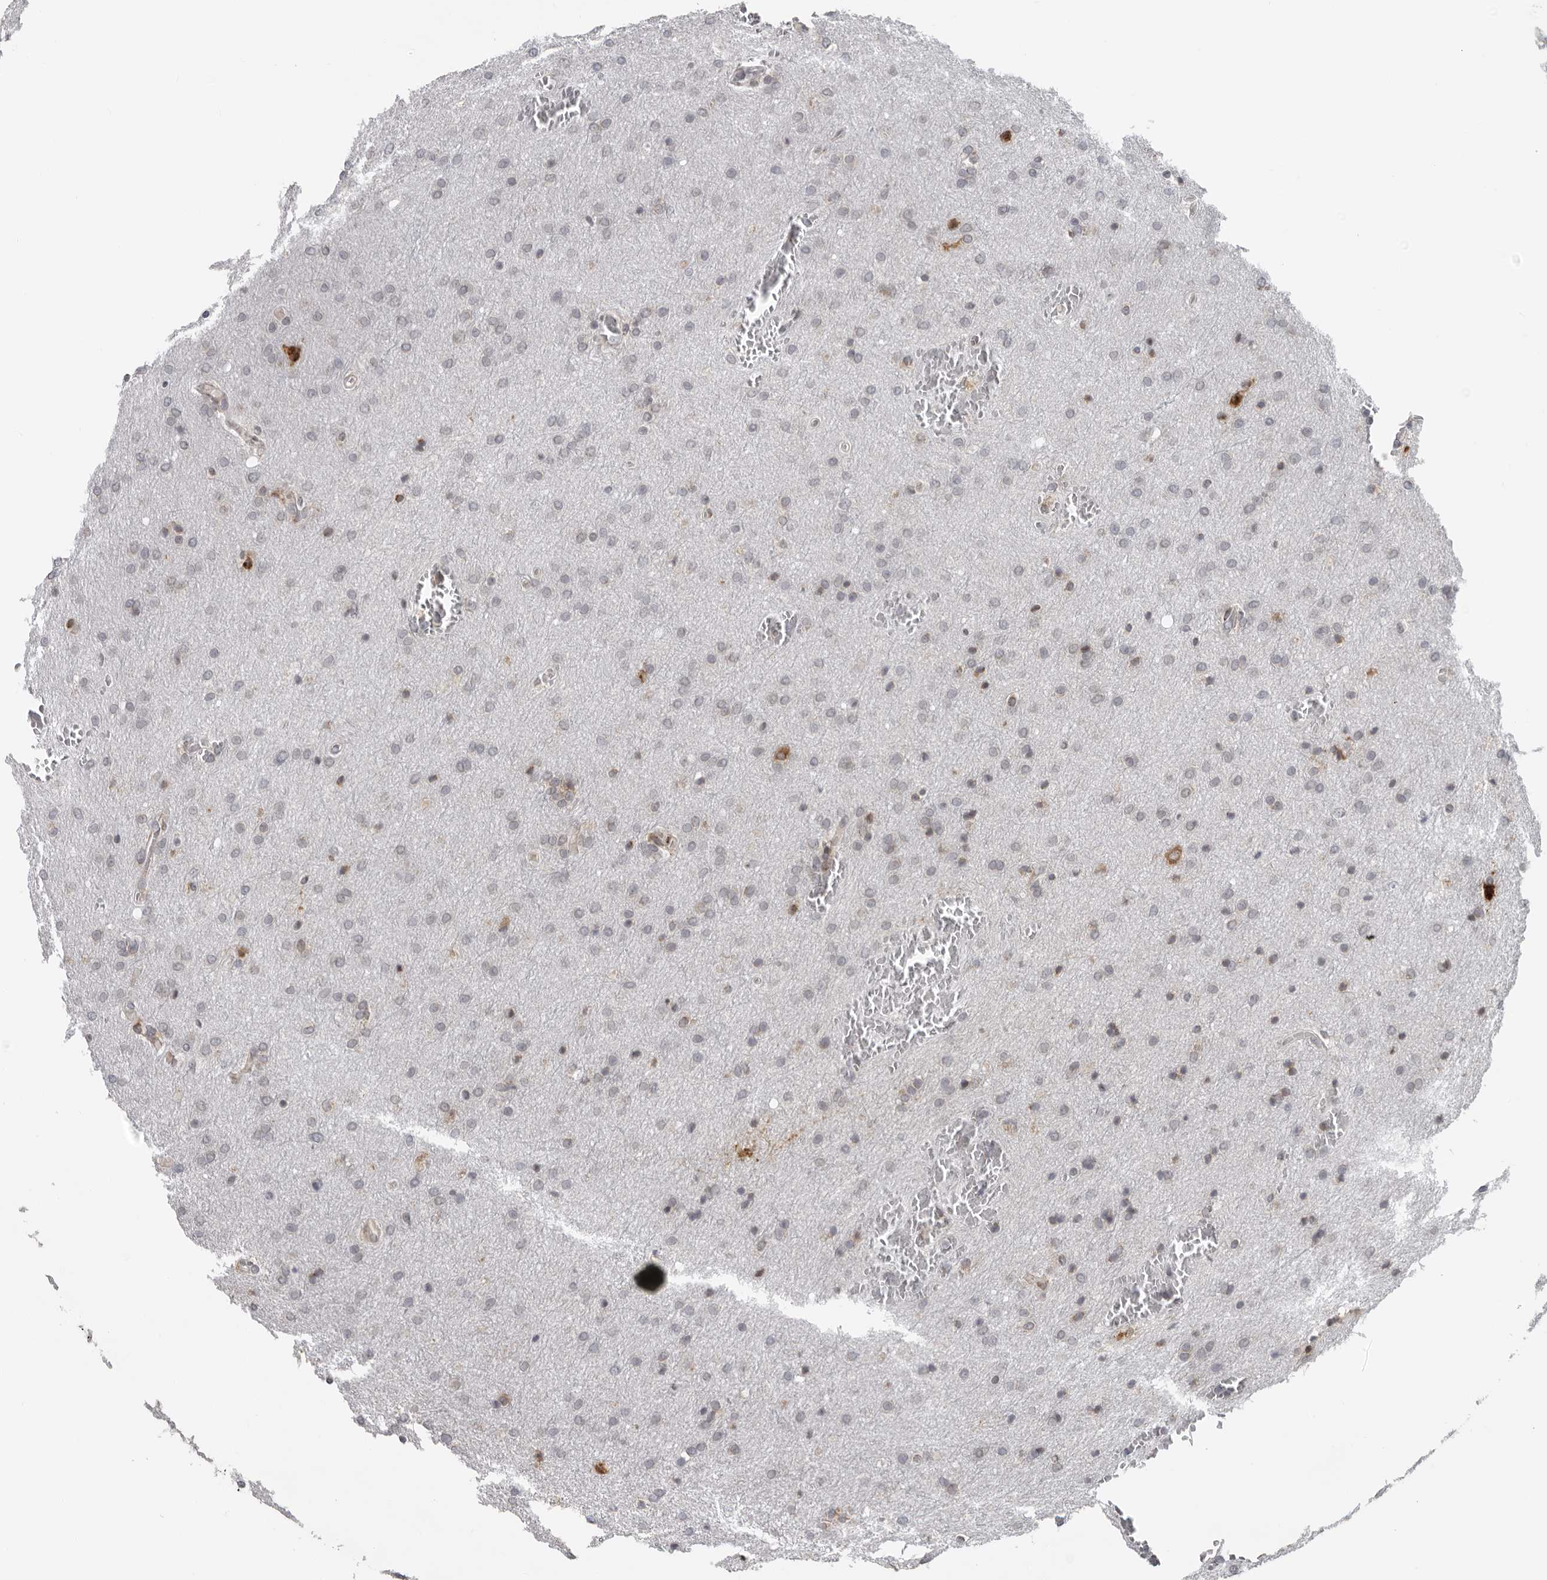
{"staining": {"intensity": "negative", "quantity": "none", "location": "none"}, "tissue": "glioma", "cell_type": "Tumor cells", "image_type": "cancer", "snomed": [{"axis": "morphology", "description": "Glioma, malignant, Low grade"}, {"axis": "topography", "description": "Brain"}], "caption": "IHC of human glioma demonstrates no staining in tumor cells.", "gene": "ALPK2", "patient": {"sex": "female", "age": 37}}